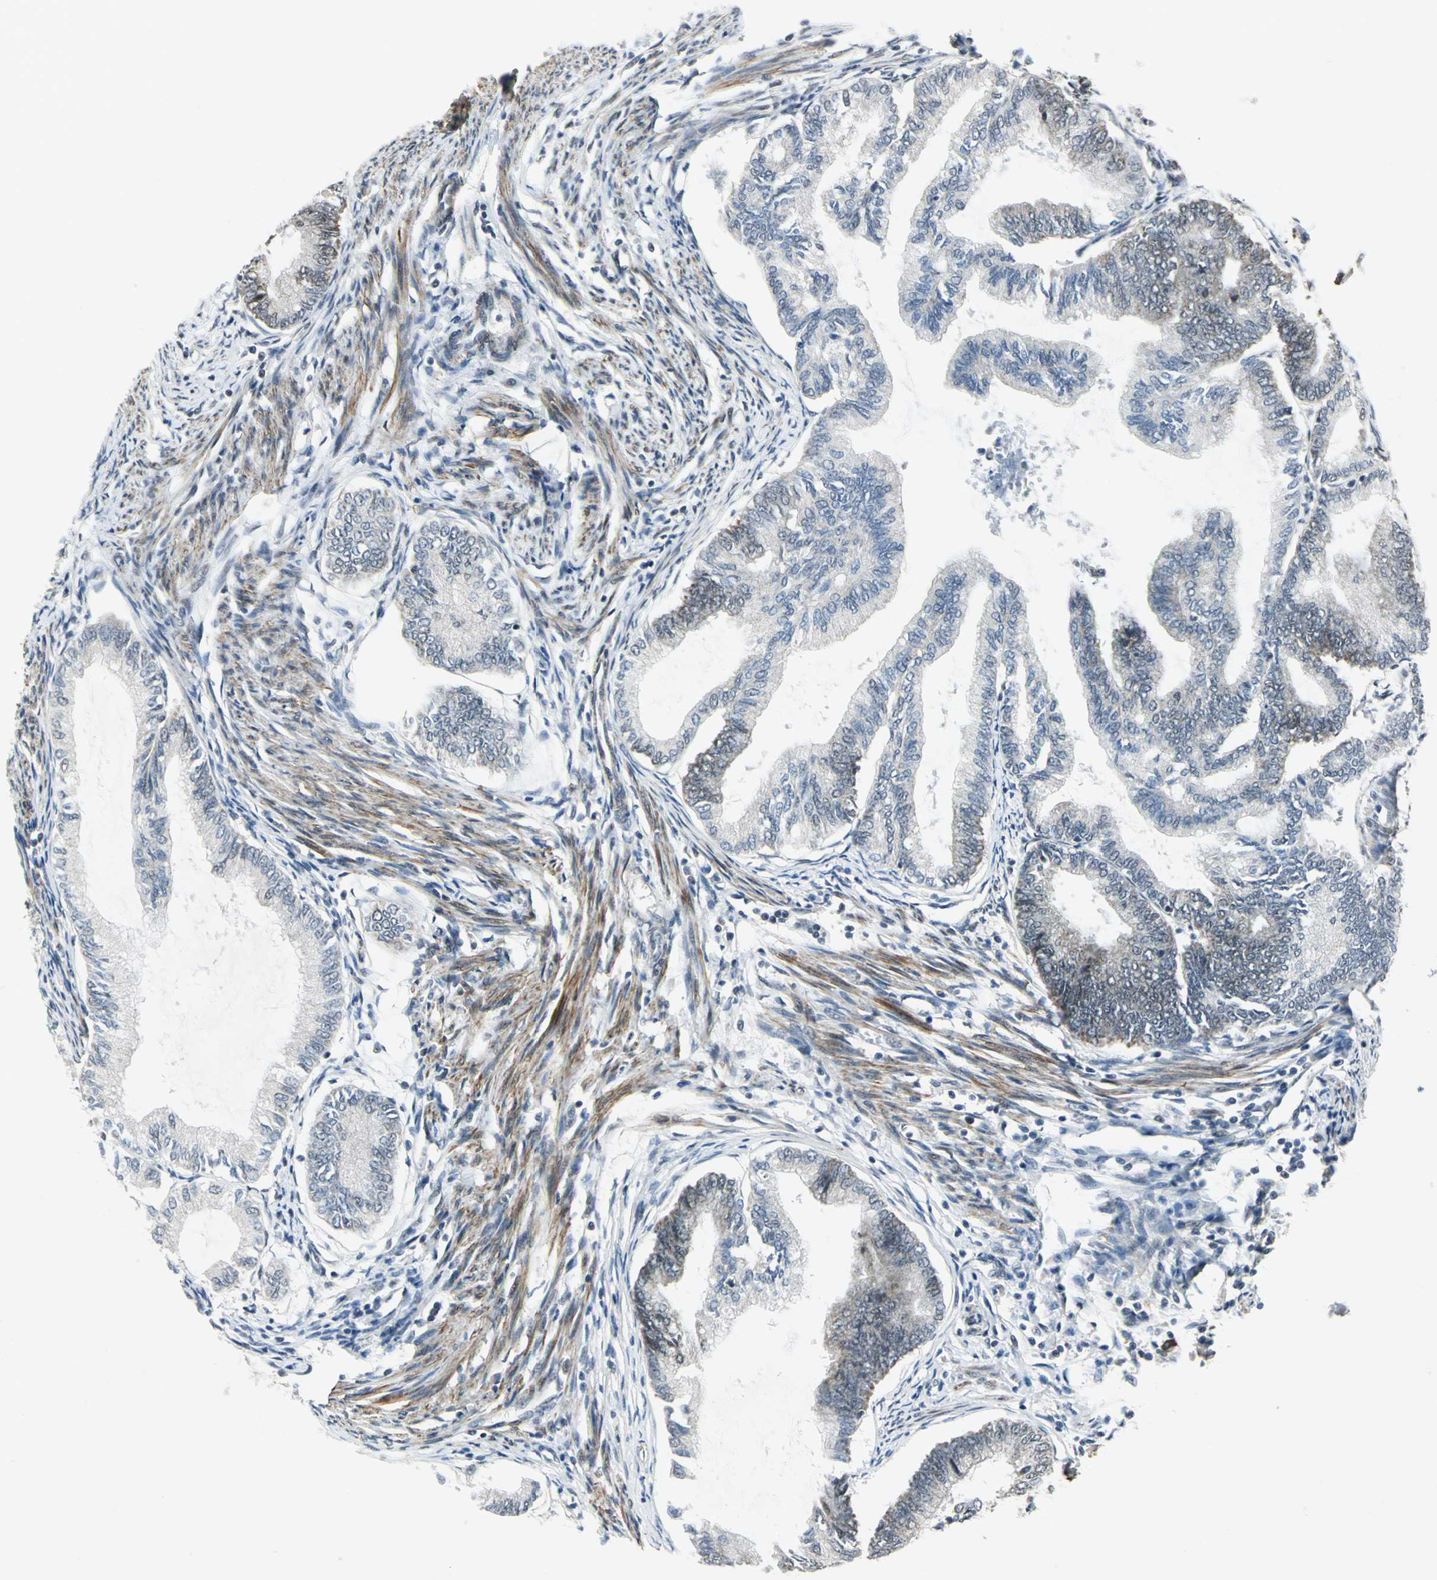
{"staining": {"intensity": "moderate", "quantity": "<25%", "location": "cytoplasmic/membranous"}, "tissue": "endometrial cancer", "cell_type": "Tumor cells", "image_type": "cancer", "snomed": [{"axis": "morphology", "description": "Adenocarcinoma, NOS"}, {"axis": "topography", "description": "Endometrium"}], "caption": "Endometrial adenocarcinoma stained with DAB (3,3'-diaminobenzidine) IHC reveals low levels of moderate cytoplasmic/membranous positivity in about <25% of tumor cells.", "gene": "MTA1", "patient": {"sex": "female", "age": 86}}